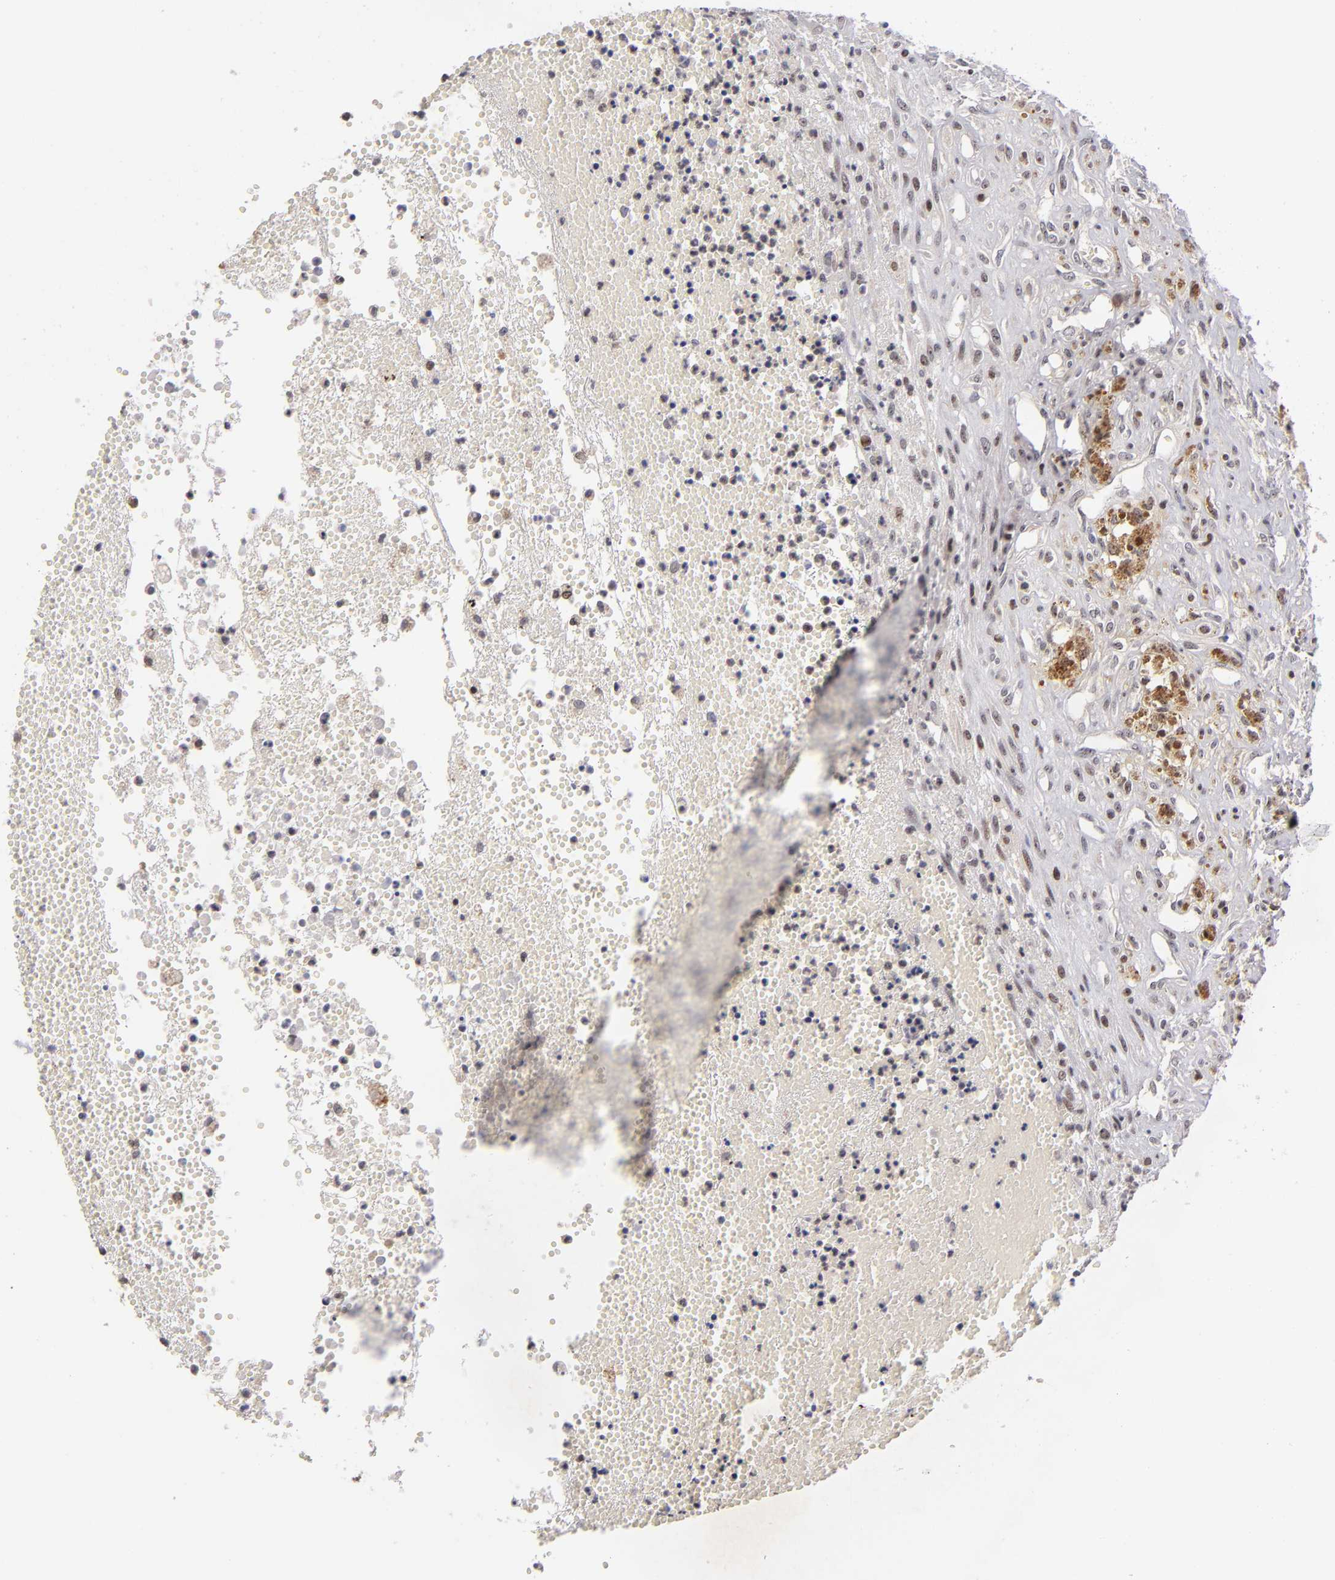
{"staining": {"intensity": "weak", "quantity": "25%-75%", "location": "cytoplasmic/membranous,nuclear"}, "tissue": "glioma", "cell_type": "Tumor cells", "image_type": "cancer", "snomed": [{"axis": "morphology", "description": "Glioma, malignant, High grade"}, {"axis": "topography", "description": "Brain"}], "caption": "Immunohistochemistry of malignant glioma (high-grade) exhibits low levels of weak cytoplasmic/membranous and nuclear expression in about 25%-75% of tumor cells. Using DAB (brown) and hematoxylin (blue) stains, captured at high magnification using brightfield microscopy.", "gene": "PCNX4", "patient": {"sex": "male", "age": 66}}